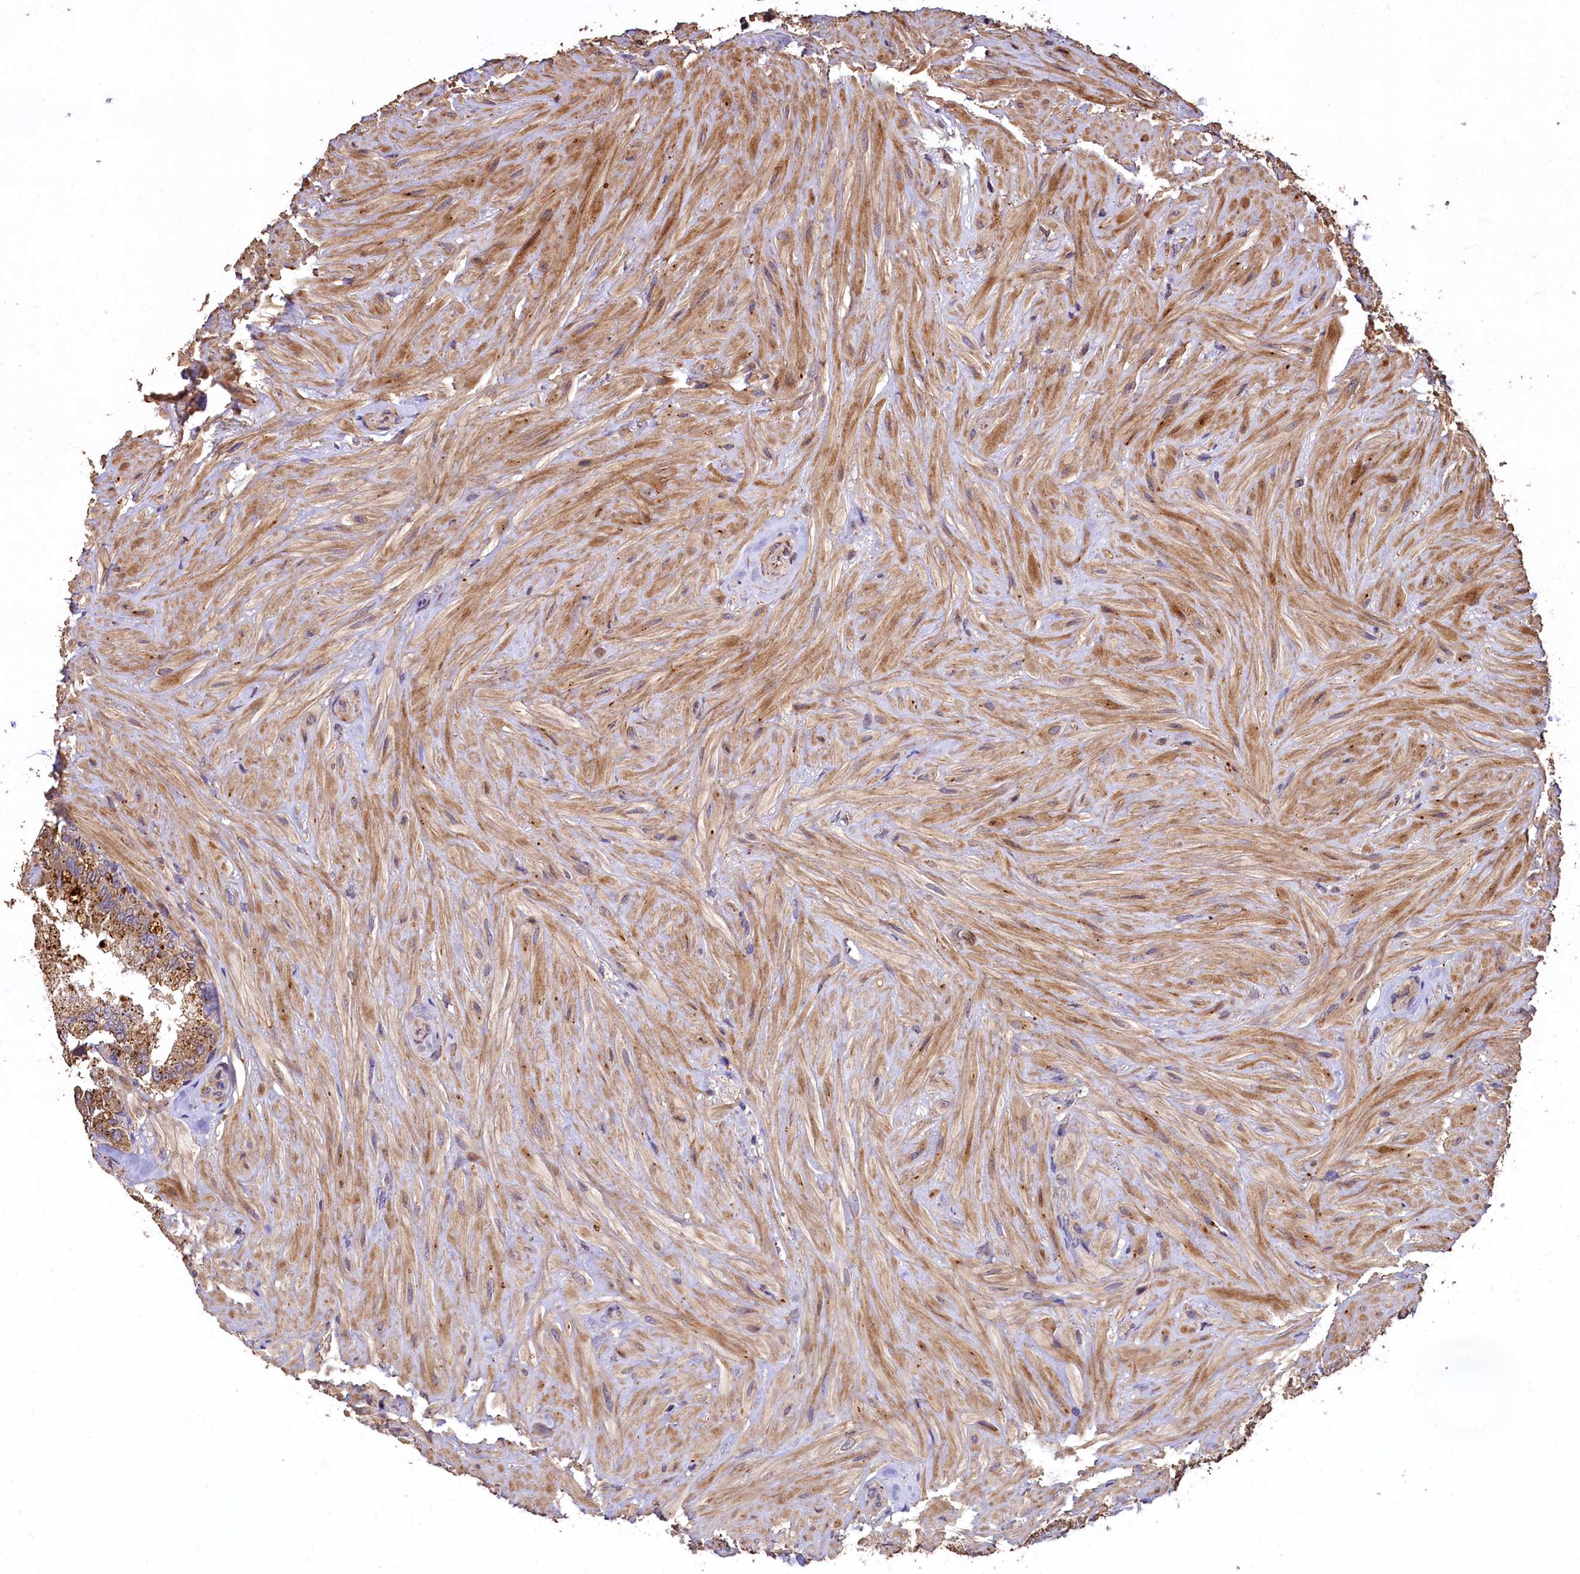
{"staining": {"intensity": "moderate", "quantity": ">75%", "location": "cytoplasmic/membranous"}, "tissue": "seminal vesicle", "cell_type": "Glandular cells", "image_type": "normal", "snomed": [{"axis": "morphology", "description": "Normal tissue, NOS"}, {"axis": "topography", "description": "Prostate and seminal vesicle, NOS"}, {"axis": "topography", "description": "Prostate"}, {"axis": "topography", "description": "Seminal veicle"}], "caption": "Seminal vesicle stained with immunohistochemistry shows moderate cytoplasmic/membranous staining in about >75% of glandular cells. The protein is stained brown, and the nuclei are stained in blue (DAB IHC with brightfield microscopy, high magnification).", "gene": "LSM4", "patient": {"sex": "male", "age": 67}}